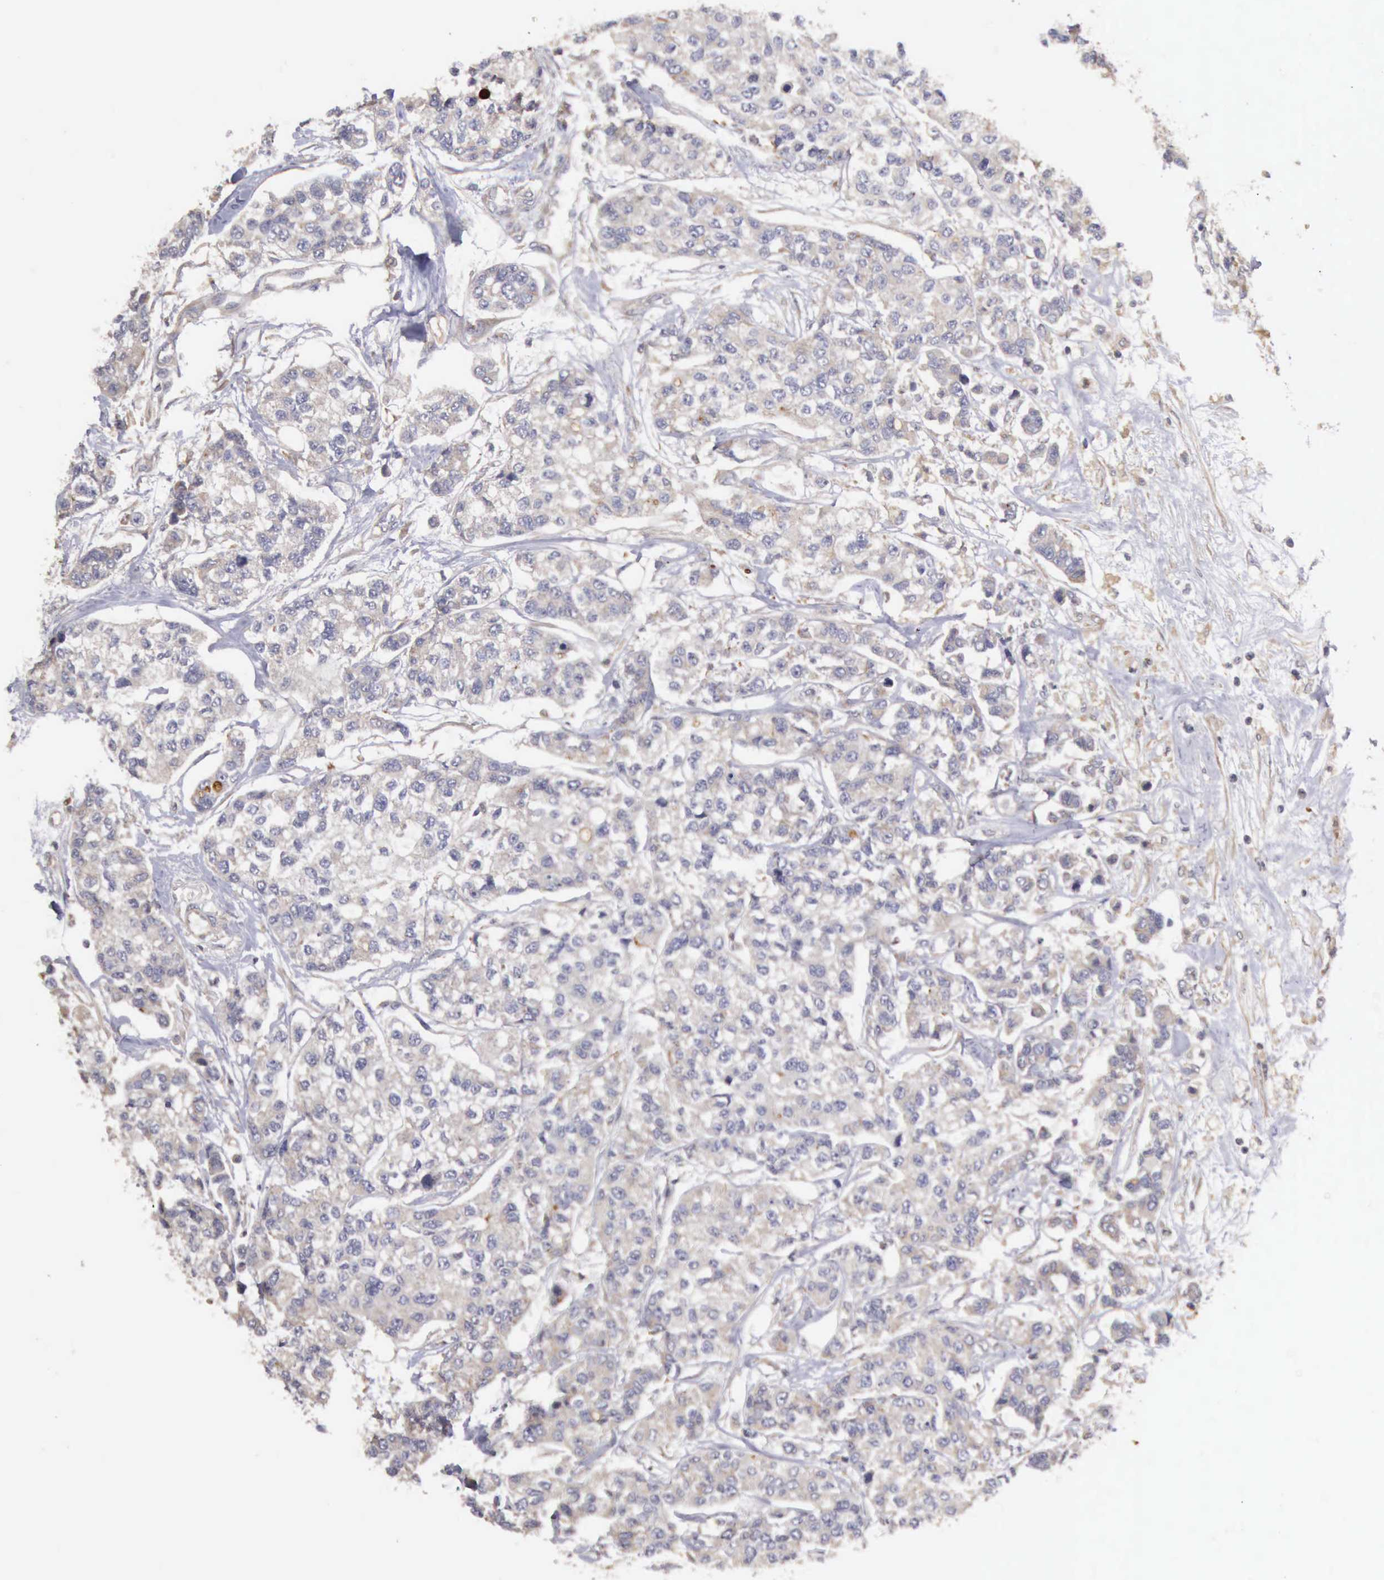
{"staining": {"intensity": "negative", "quantity": "none", "location": "none"}, "tissue": "breast cancer", "cell_type": "Tumor cells", "image_type": "cancer", "snomed": [{"axis": "morphology", "description": "Duct carcinoma"}, {"axis": "topography", "description": "Breast"}], "caption": "Human breast cancer (intraductal carcinoma) stained for a protein using IHC exhibits no positivity in tumor cells.", "gene": "BMX", "patient": {"sex": "female", "age": 51}}